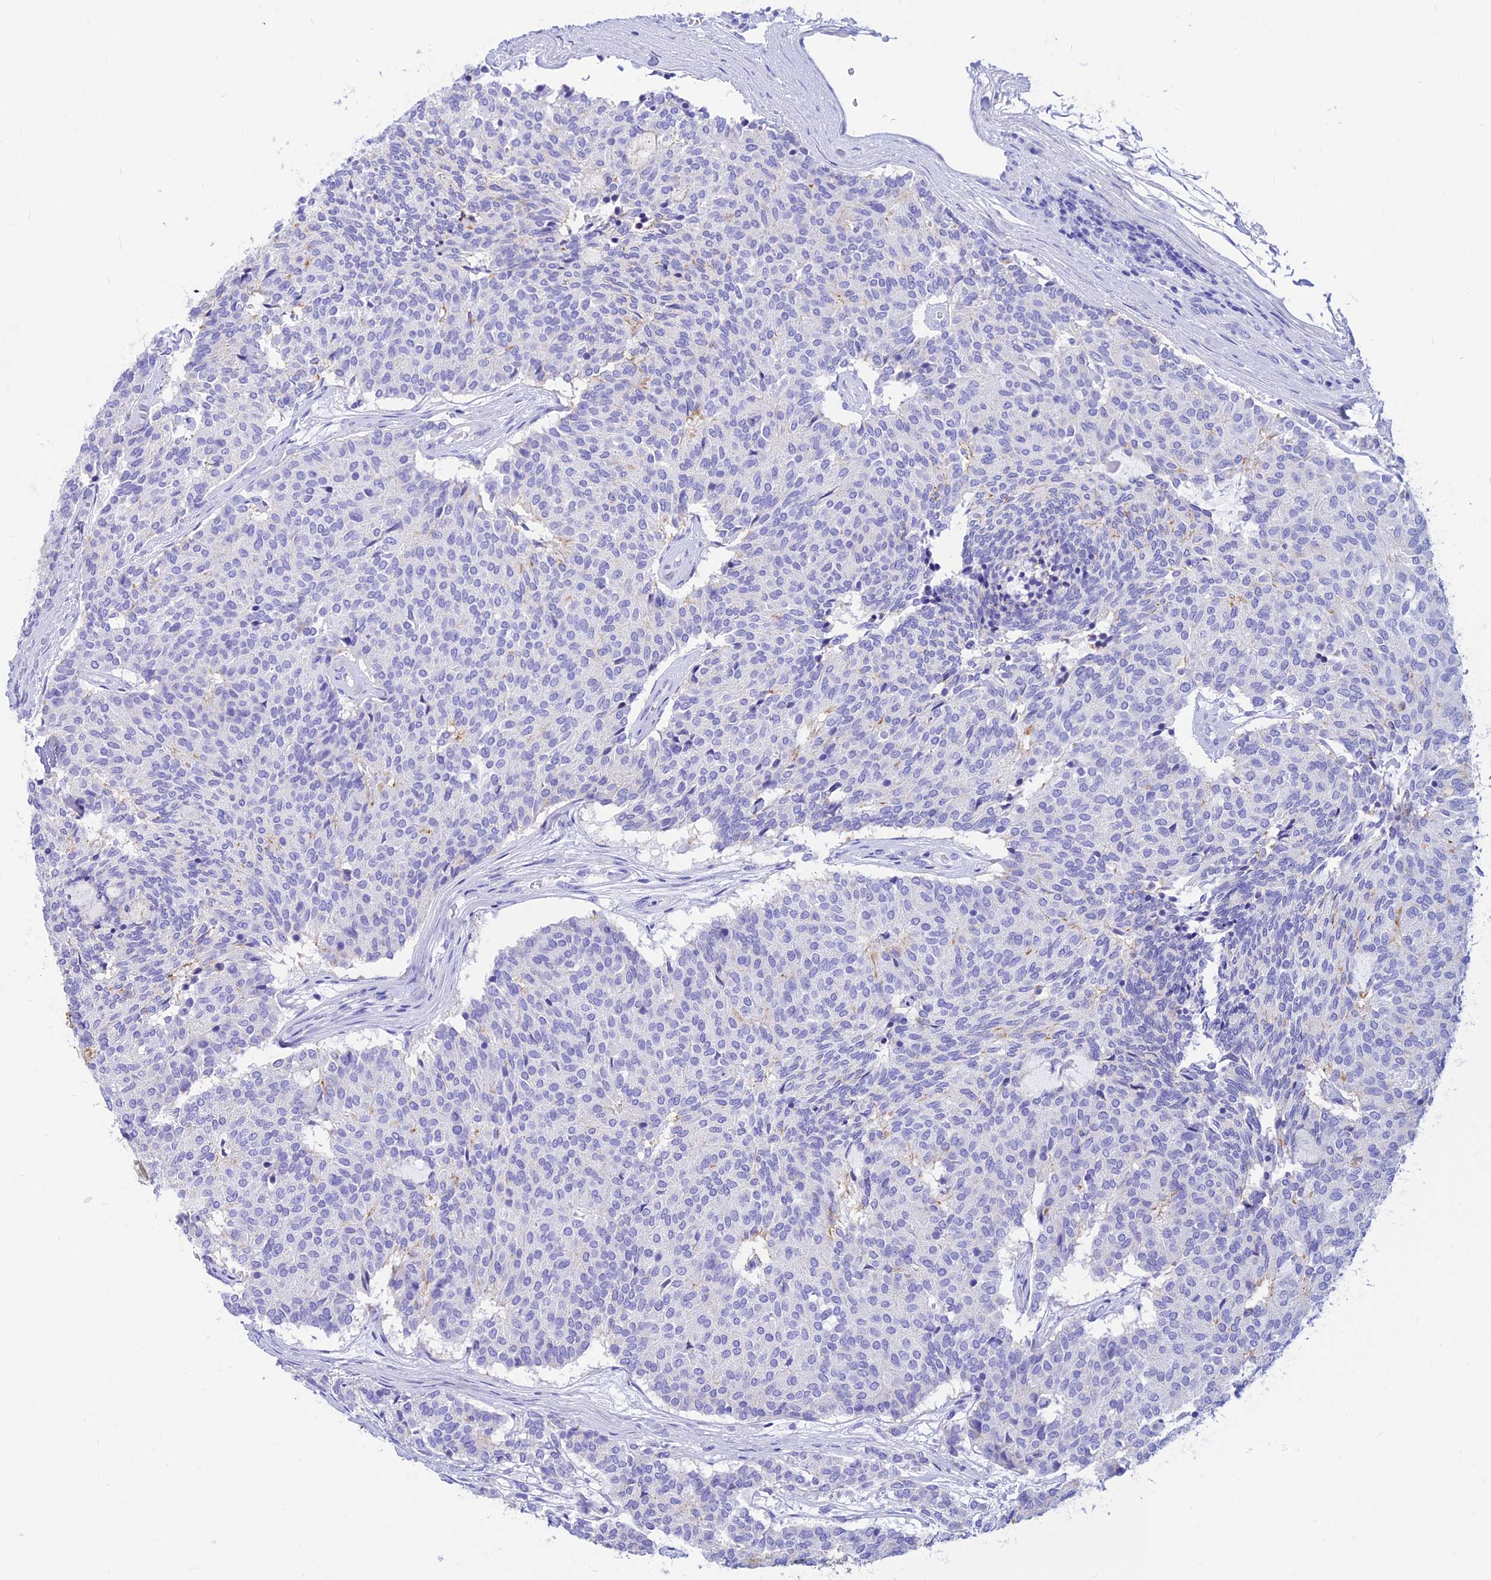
{"staining": {"intensity": "negative", "quantity": "none", "location": "none"}, "tissue": "carcinoid", "cell_type": "Tumor cells", "image_type": "cancer", "snomed": [{"axis": "morphology", "description": "Carcinoid, malignant, NOS"}, {"axis": "topography", "description": "Pancreas"}], "caption": "A histopathology image of carcinoid (malignant) stained for a protein shows no brown staining in tumor cells.", "gene": "PRNP", "patient": {"sex": "female", "age": 54}}